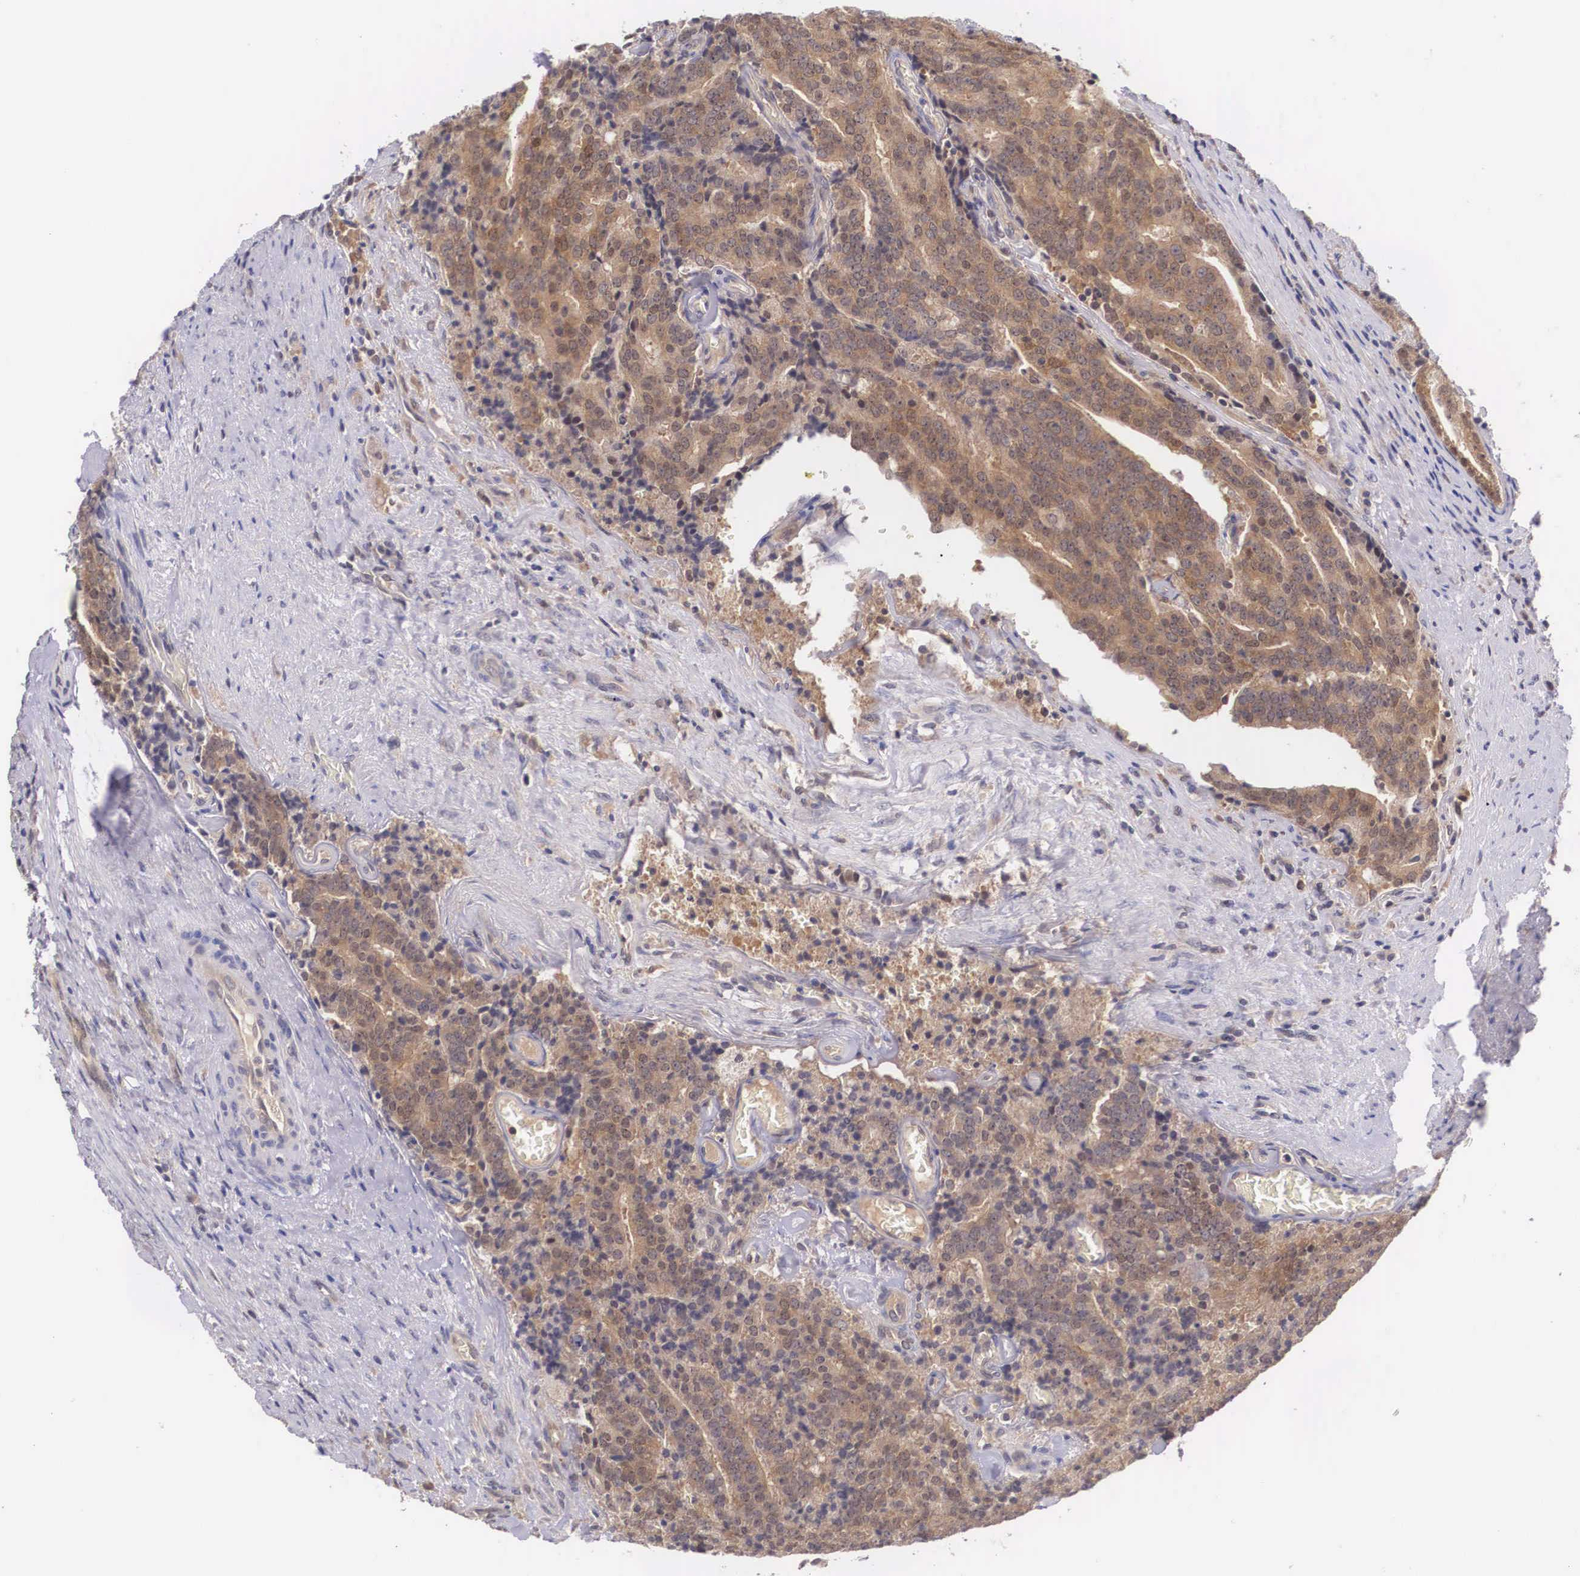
{"staining": {"intensity": "strong", "quantity": ">75%", "location": "cytoplasmic/membranous"}, "tissue": "prostate cancer", "cell_type": "Tumor cells", "image_type": "cancer", "snomed": [{"axis": "morphology", "description": "Adenocarcinoma, Medium grade"}, {"axis": "topography", "description": "Prostate"}], "caption": "Immunohistochemical staining of medium-grade adenocarcinoma (prostate) shows high levels of strong cytoplasmic/membranous protein staining in approximately >75% of tumor cells. The staining was performed using DAB to visualize the protein expression in brown, while the nuclei were stained in blue with hematoxylin (Magnification: 20x).", "gene": "IGBP1", "patient": {"sex": "male", "age": 65}}